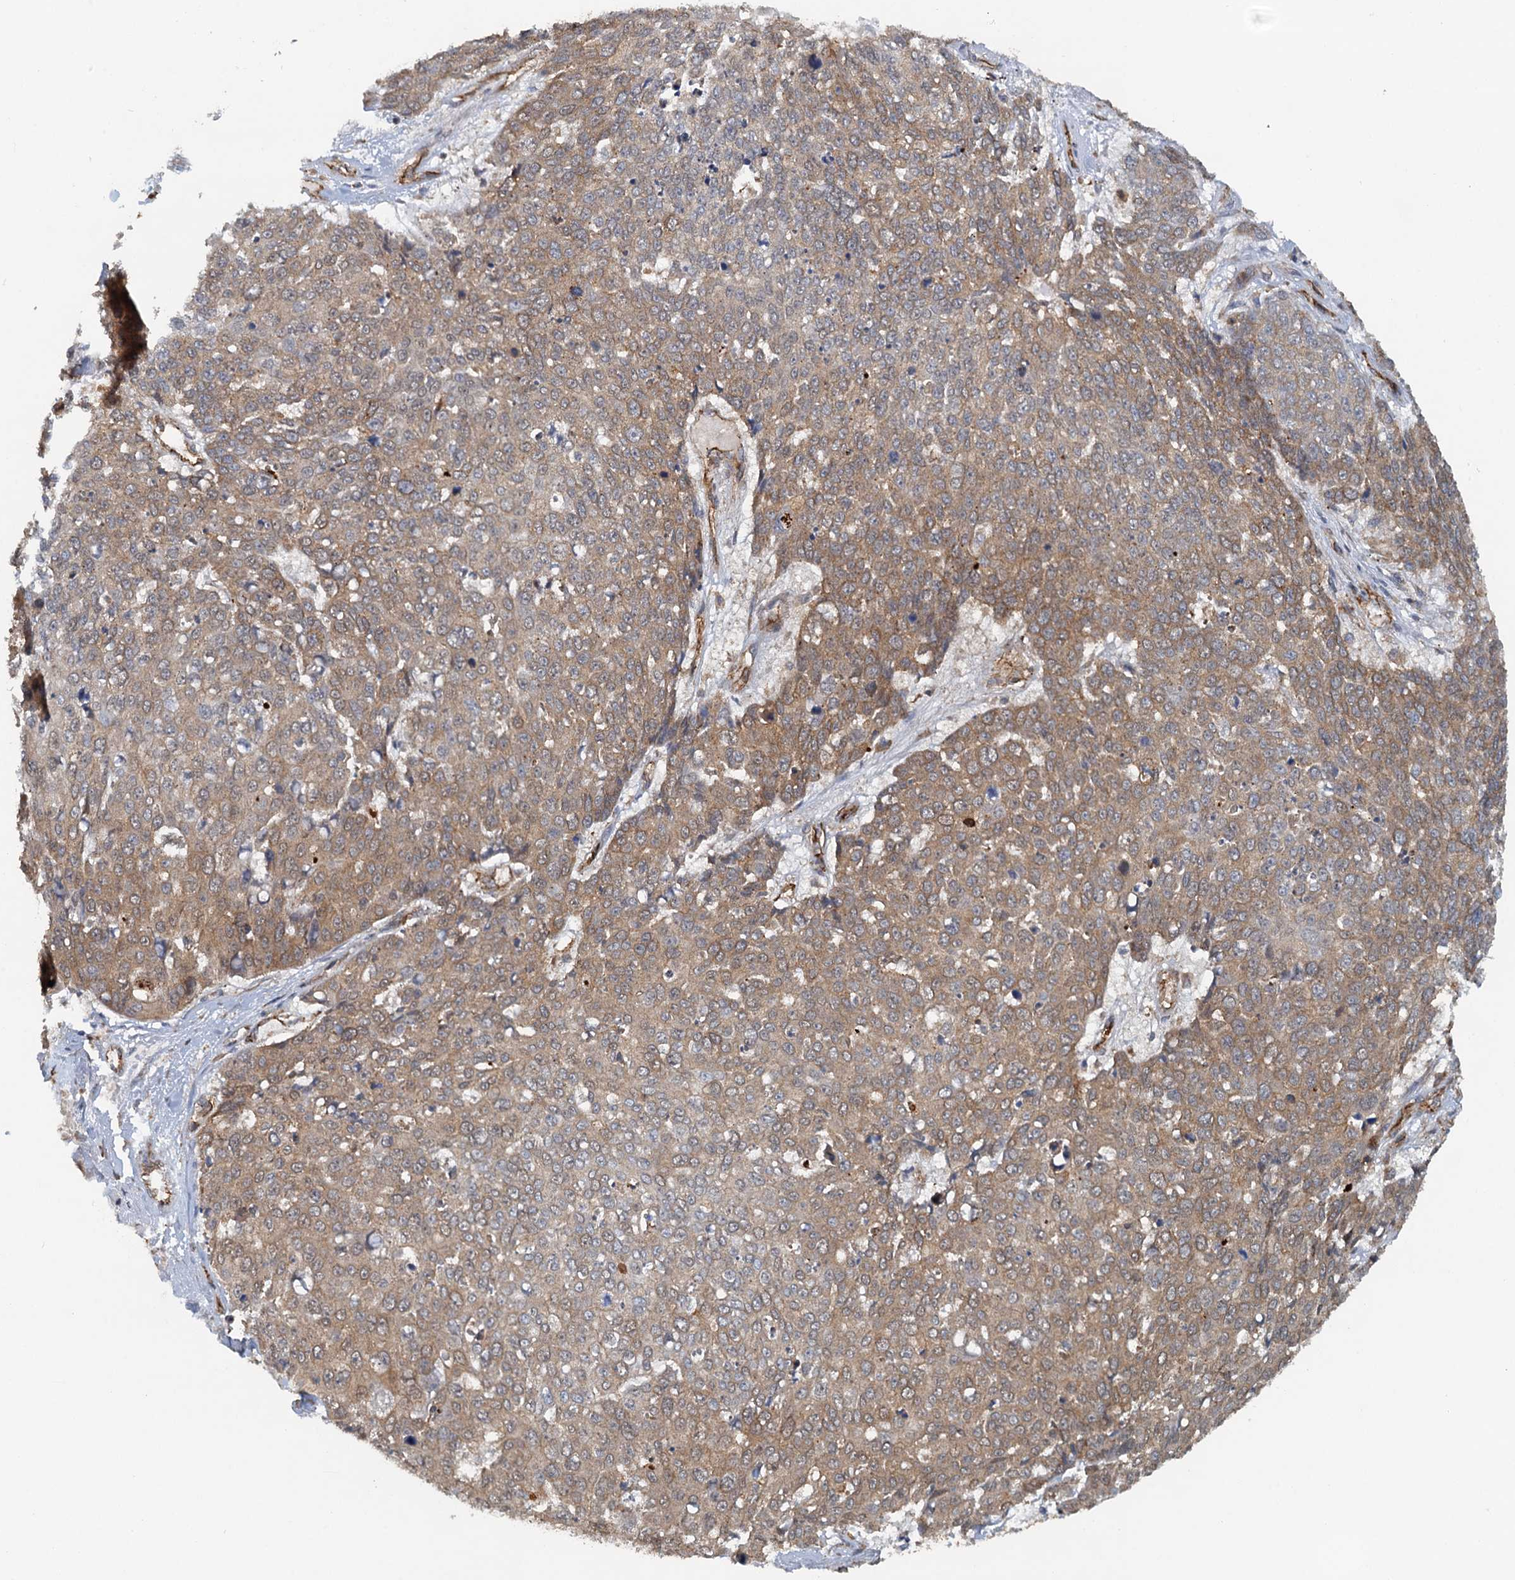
{"staining": {"intensity": "moderate", "quantity": "25%-75%", "location": "cytoplasmic/membranous"}, "tissue": "skin cancer", "cell_type": "Tumor cells", "image_type": "cancer", "snomed": [{"axis": "morphology", "description": "Squamous cell carcinoma, NOS"}, {"axis": "topography", "description": "Skin"}], "caption": "DAB (3,3'-diaminobenzidine) immunohistochemical staining of human skin cancer exhibits moderate cytoplasmic/membranous protein positivity in about 25%-75% of tumor cells.", "gene": "NIPAL3", "patient": {"sex": "male", "age": 71}}